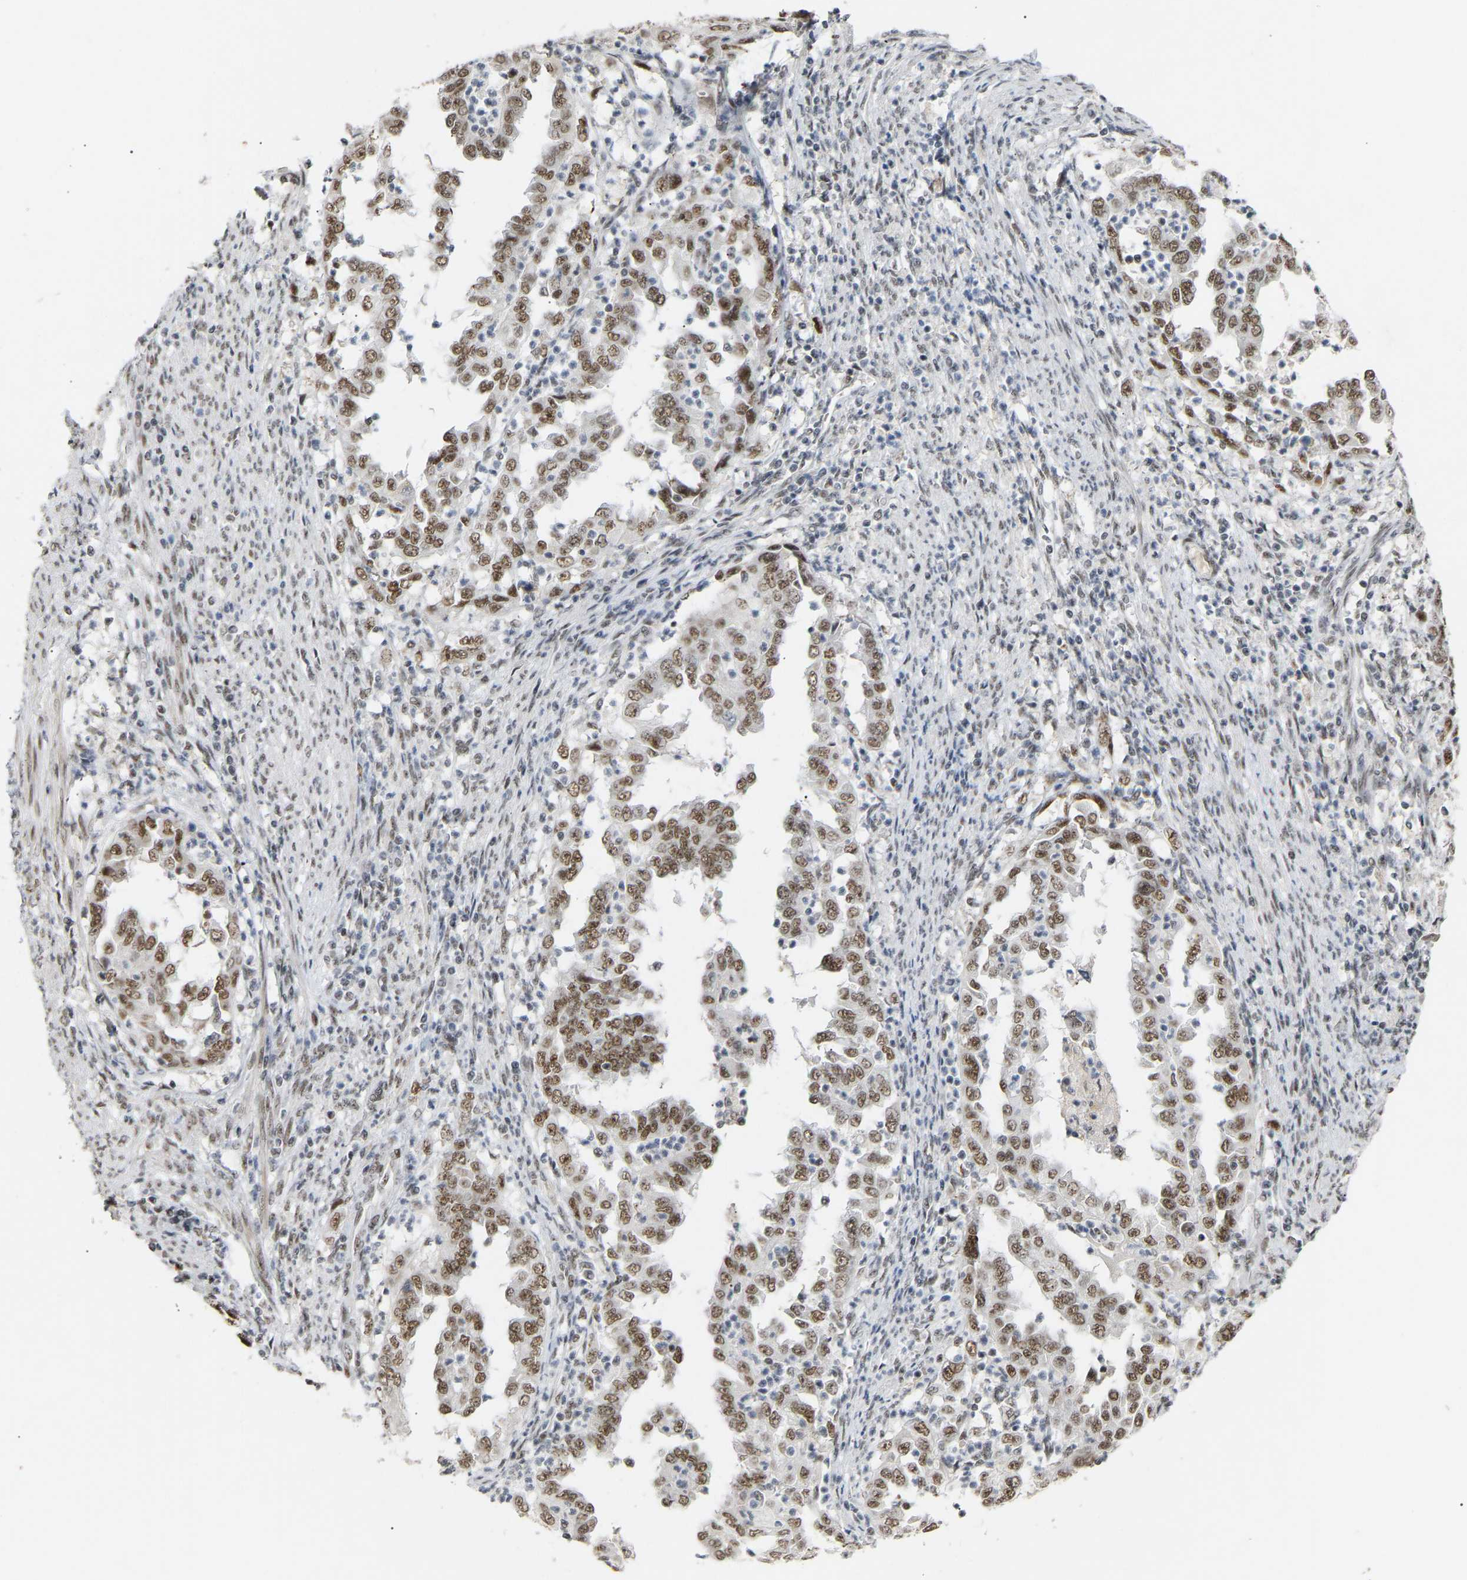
{"staining": {"intensity": "moderate", "quantity": ">75%", "location": "nuclear"}, "tissue": "endometrial cancer", "cell_type": "Tumor cells", "image_type": "cancer", "snomed": [{"axis": "morphology", "description": "Adenocarcinoma, NOS"}, {"axis": "topography", "description": "Endometrium"}], "caption": "Tumor cells exhibit medium levels of moderate nuclear expression in about >75% of cells in endometrial adenocarcinoma. The protein is shown in brown color, while the nuclei are stained blue.", "gene": "NELFB", "patient": {"sex": "female", "age": 85}}